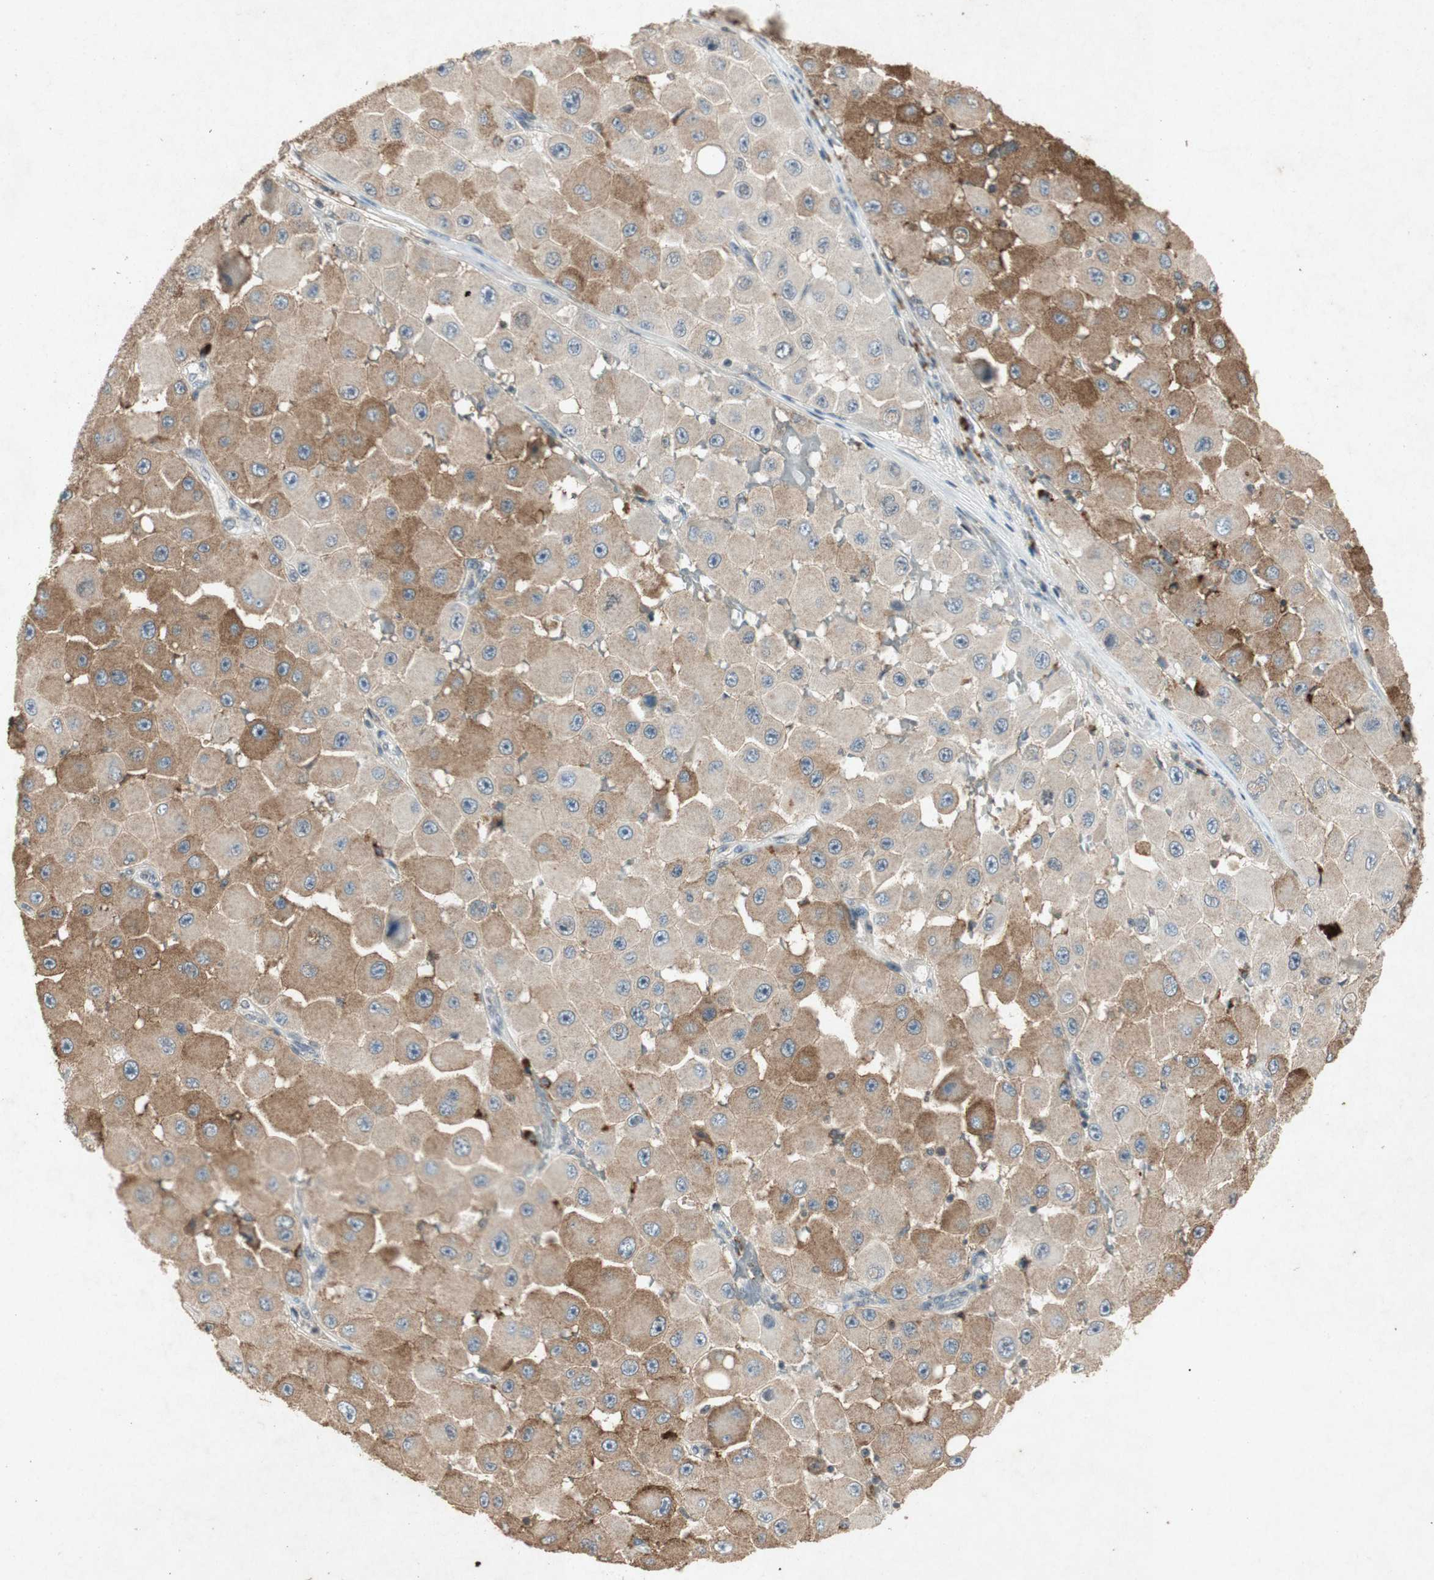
{"staining": {"intensity": "moderate", "quantity": "25%-75%", "location": "cytoplasmic/membranous"}, "tissue": "melanoma", "cell_type": "Tumor cells", "image_type": "cancer", "snomed": [{"axis": "morphology", "description": "Malignant melanoma, NOS"}, {"axis": "topography", "description": "Skin"}], "caption": "Malignant melanoma stained with immunohistochemistry shows moderate cytoplasmic/membranous expression in approximately 25%-75% of tumor cells.", "gene": "MSRB1", "patient": {"sex": "female", "age": 81}}